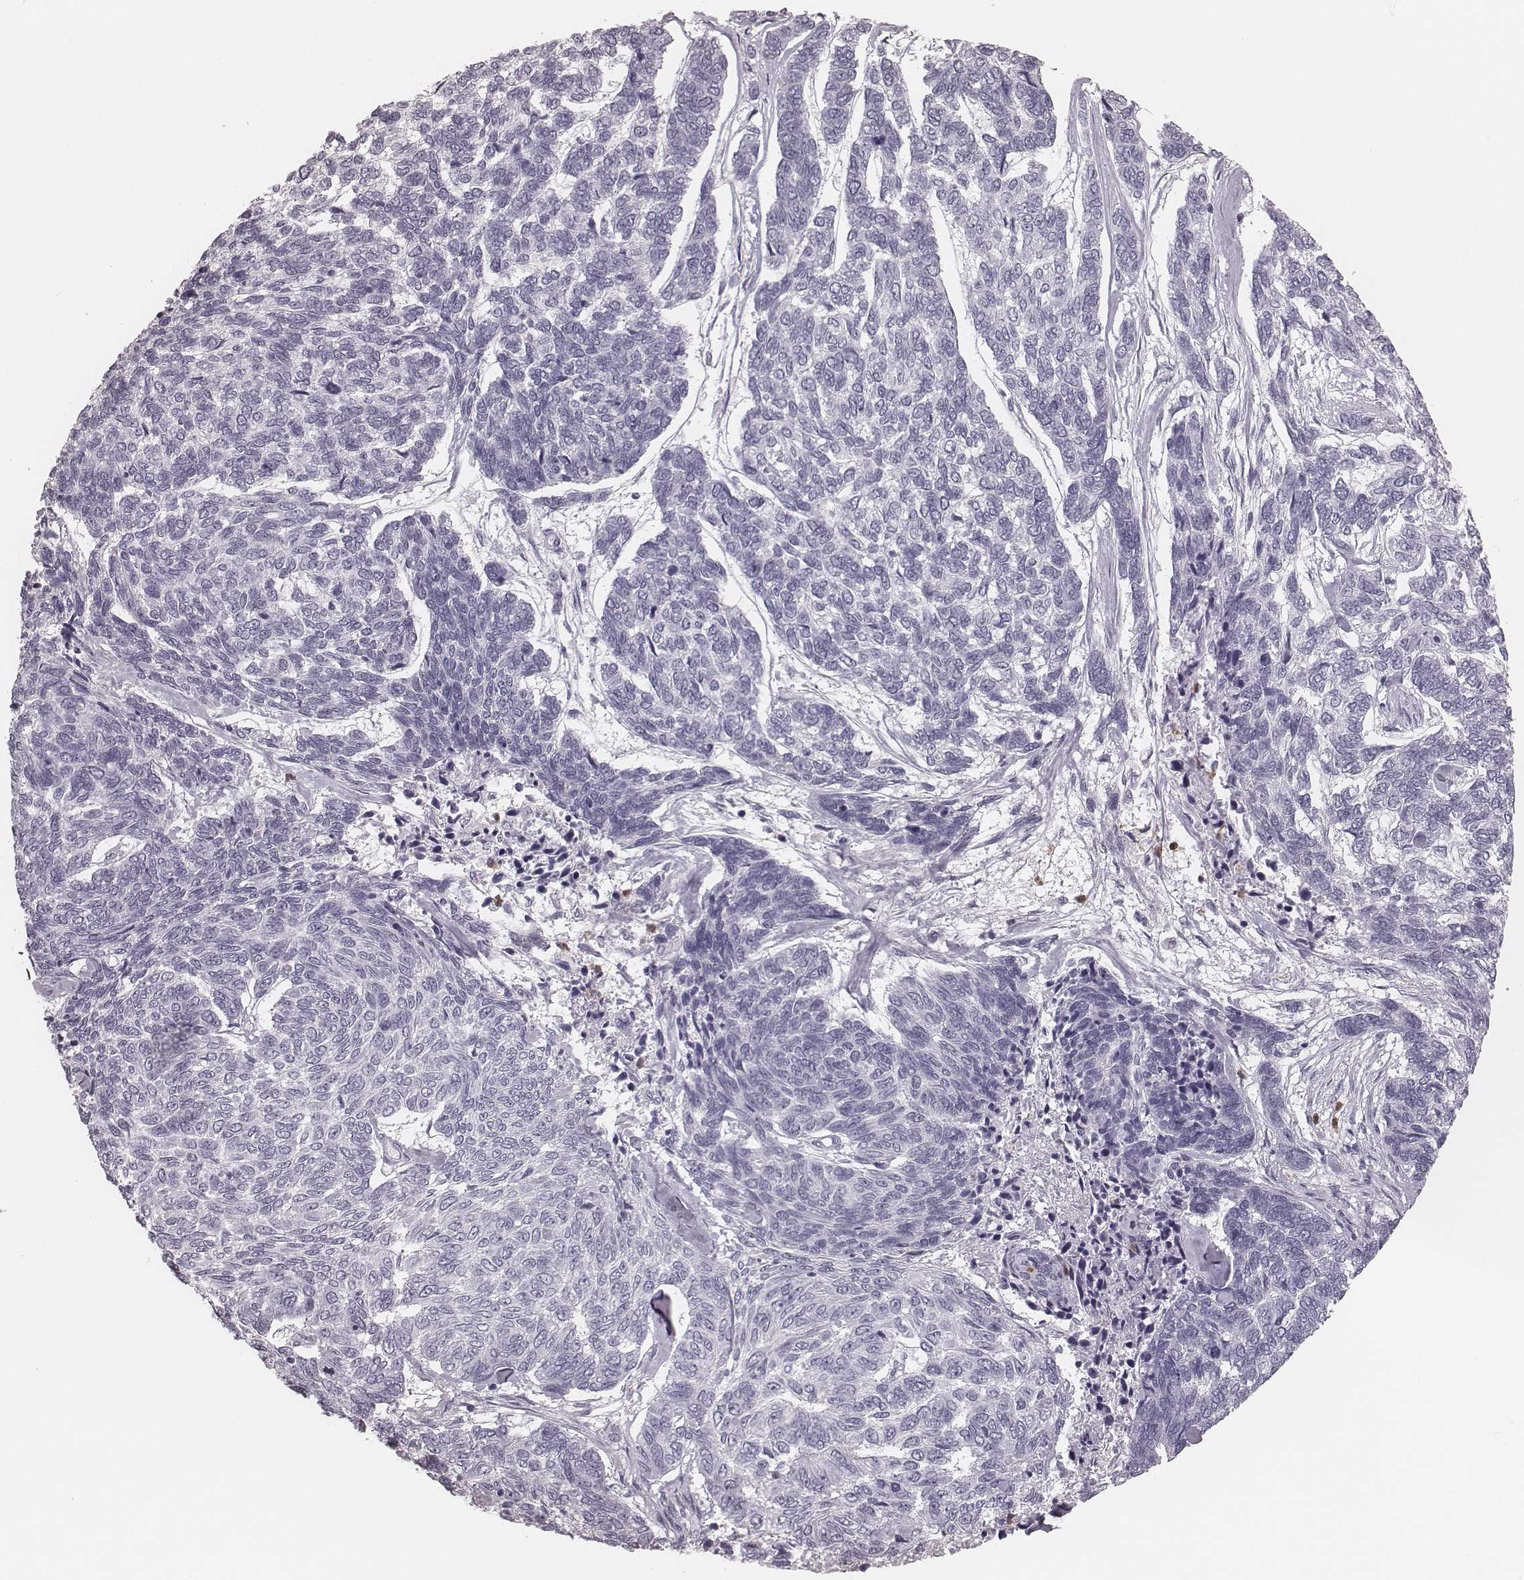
{"staining": {"intensity": "negative", "quantity": "none", "location": "none"}, "tissue": "skin cancer", "cell_type": "Tumor cells", "image_type": "cancer", "snomed": [{"axis": "morphology", "description": "Basal cell carcinoma"}, {"axis": "topography", "description": "Skin"}], "caption": "Tumor cells are negative for brown protein staining in skin cancer. (Brightfield microscopy of DAB immunohistochemistry at high magnification).", "gene": "ELANE", "patient": {"sex": "female", "age": 65}}